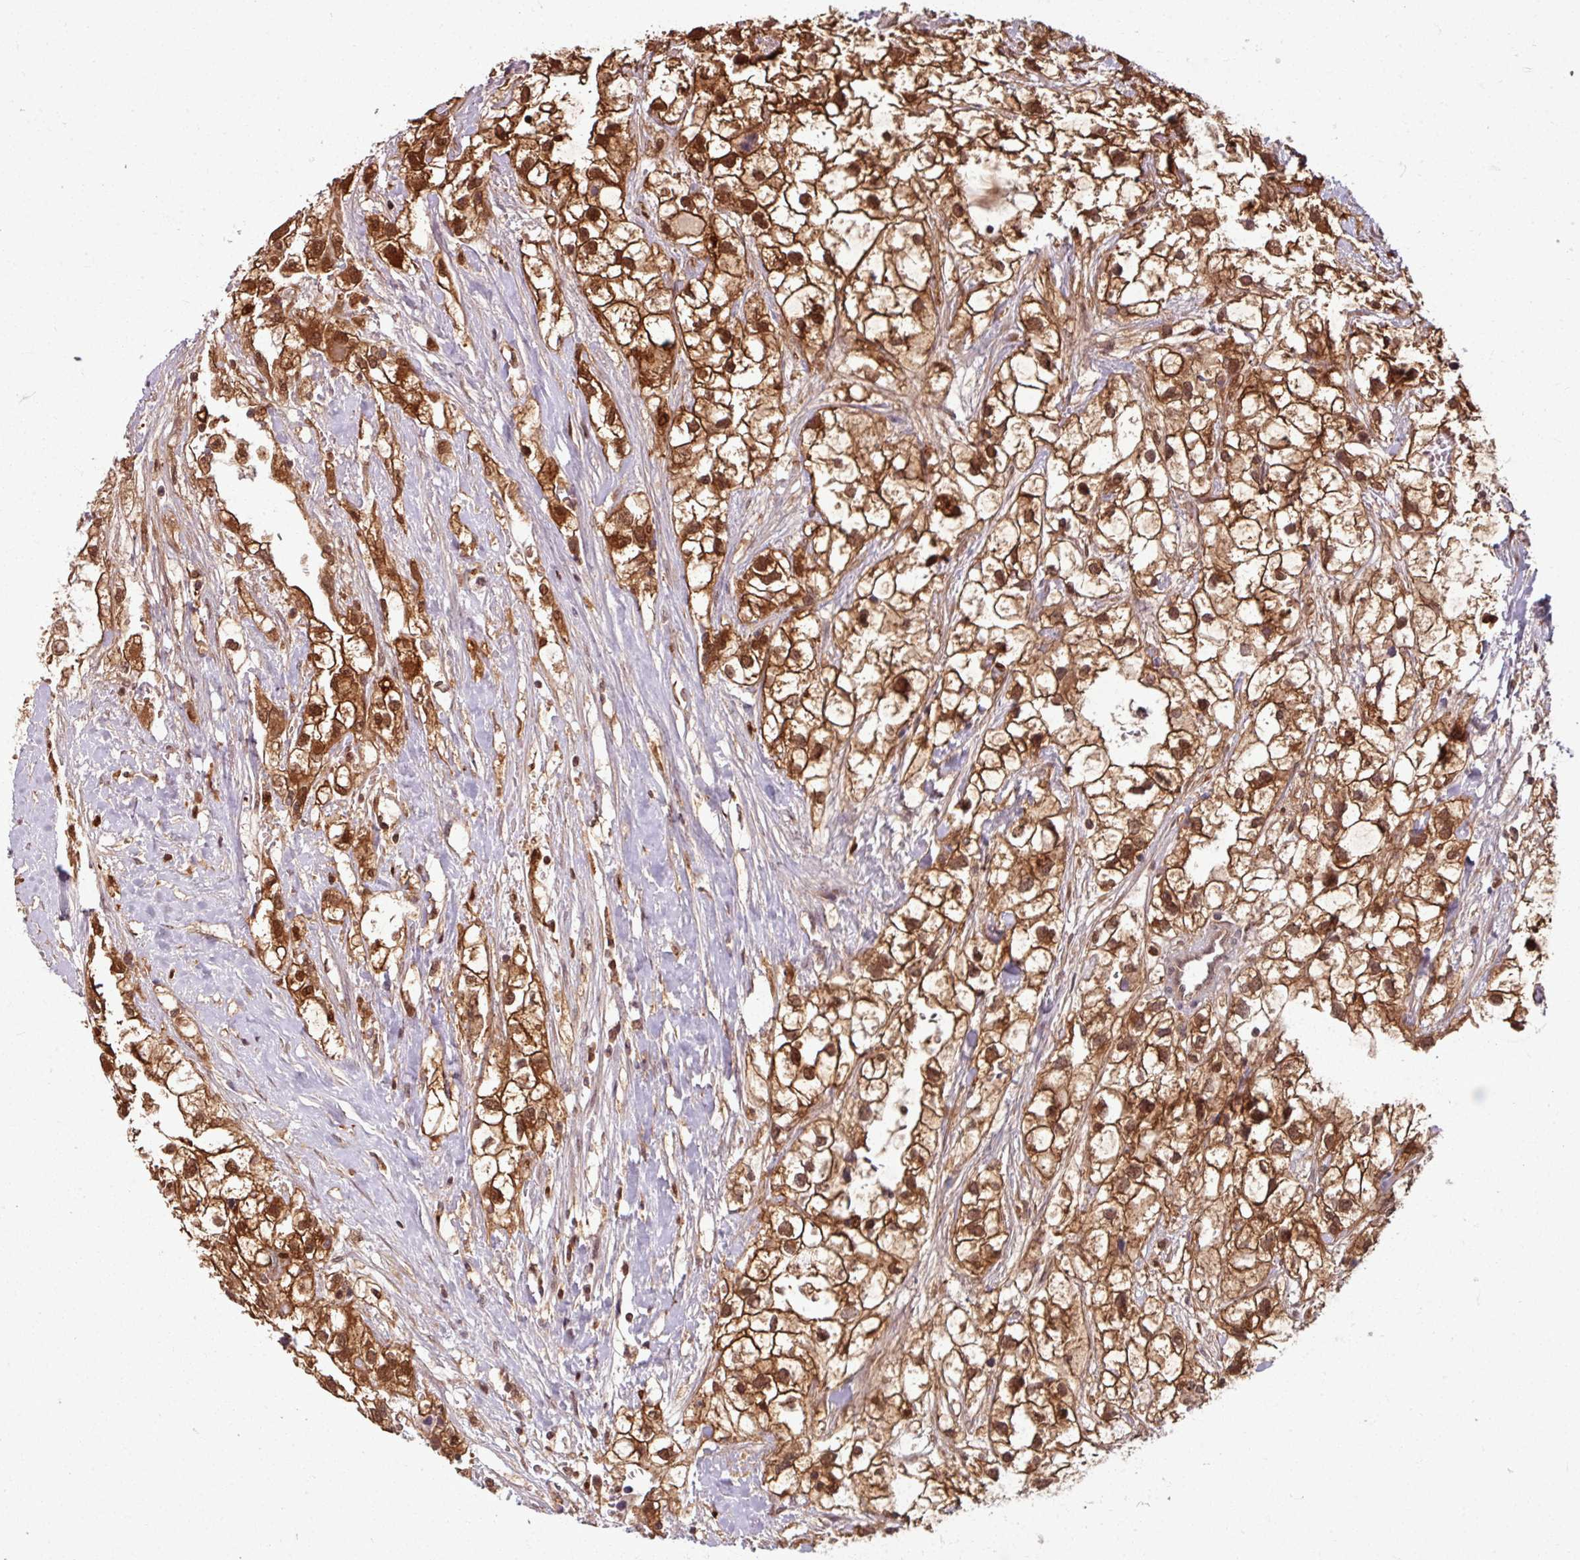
{"staining": {"intensity": "moderate", "quantity": ">75%", "location": "cytoplasmic/membranous,nuclear"}, "tissue": "renal cancer", "cell_type": "Tumor cells", "image_type": "cancer", "snomed": [{"axis": "morphology", "description": "Adenocarcinoma, NOS"}, {"axis": "topography", "description": "Kidney"}], "caption": "This histopathology image exhibits immunohistochemistry staining of human renal cancer (adenocarcinoma), with medium moderate cytoplasmic/membranous and nuclear staining in approximately >75% of tumor cells.", "gene": "KCTD11", "patient": {"sex": "male", "age": 59}}